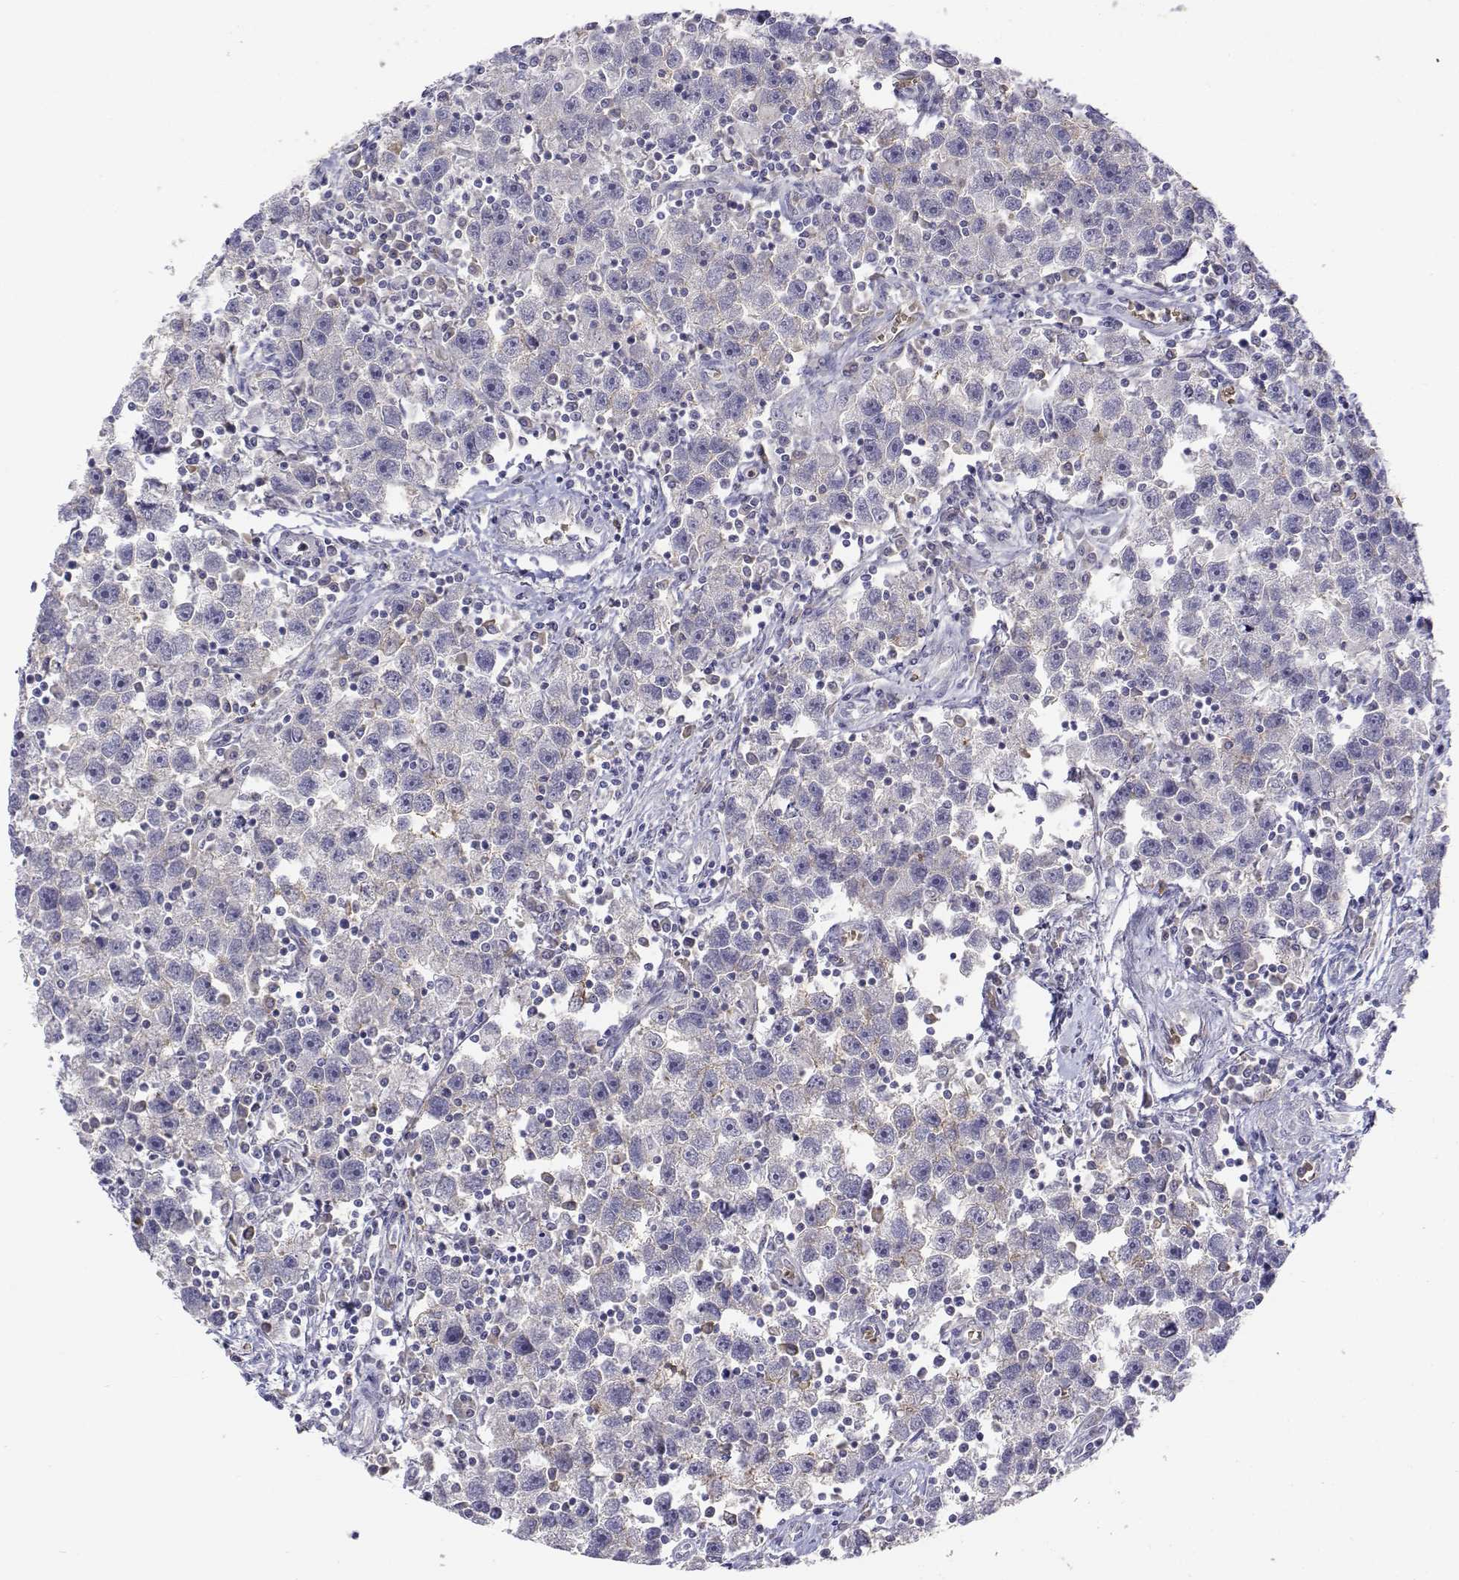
{"staining": {"intensity": "negative", "quantity": "none", "location": "none"}, "tissue": "testis cancer", "cell_type": "Tumor cells", "image_type": "cancer", "snomed": [{"axis": "morphology", "description": "Seminoma, NOS"}, {"axis": "topography", "description": "Testis"}], "caption": "The image displays no significant staining in tumor cells of testis seminoma.", "gene": "CADM1", "patient": {"sex": "male", "age": 30}}